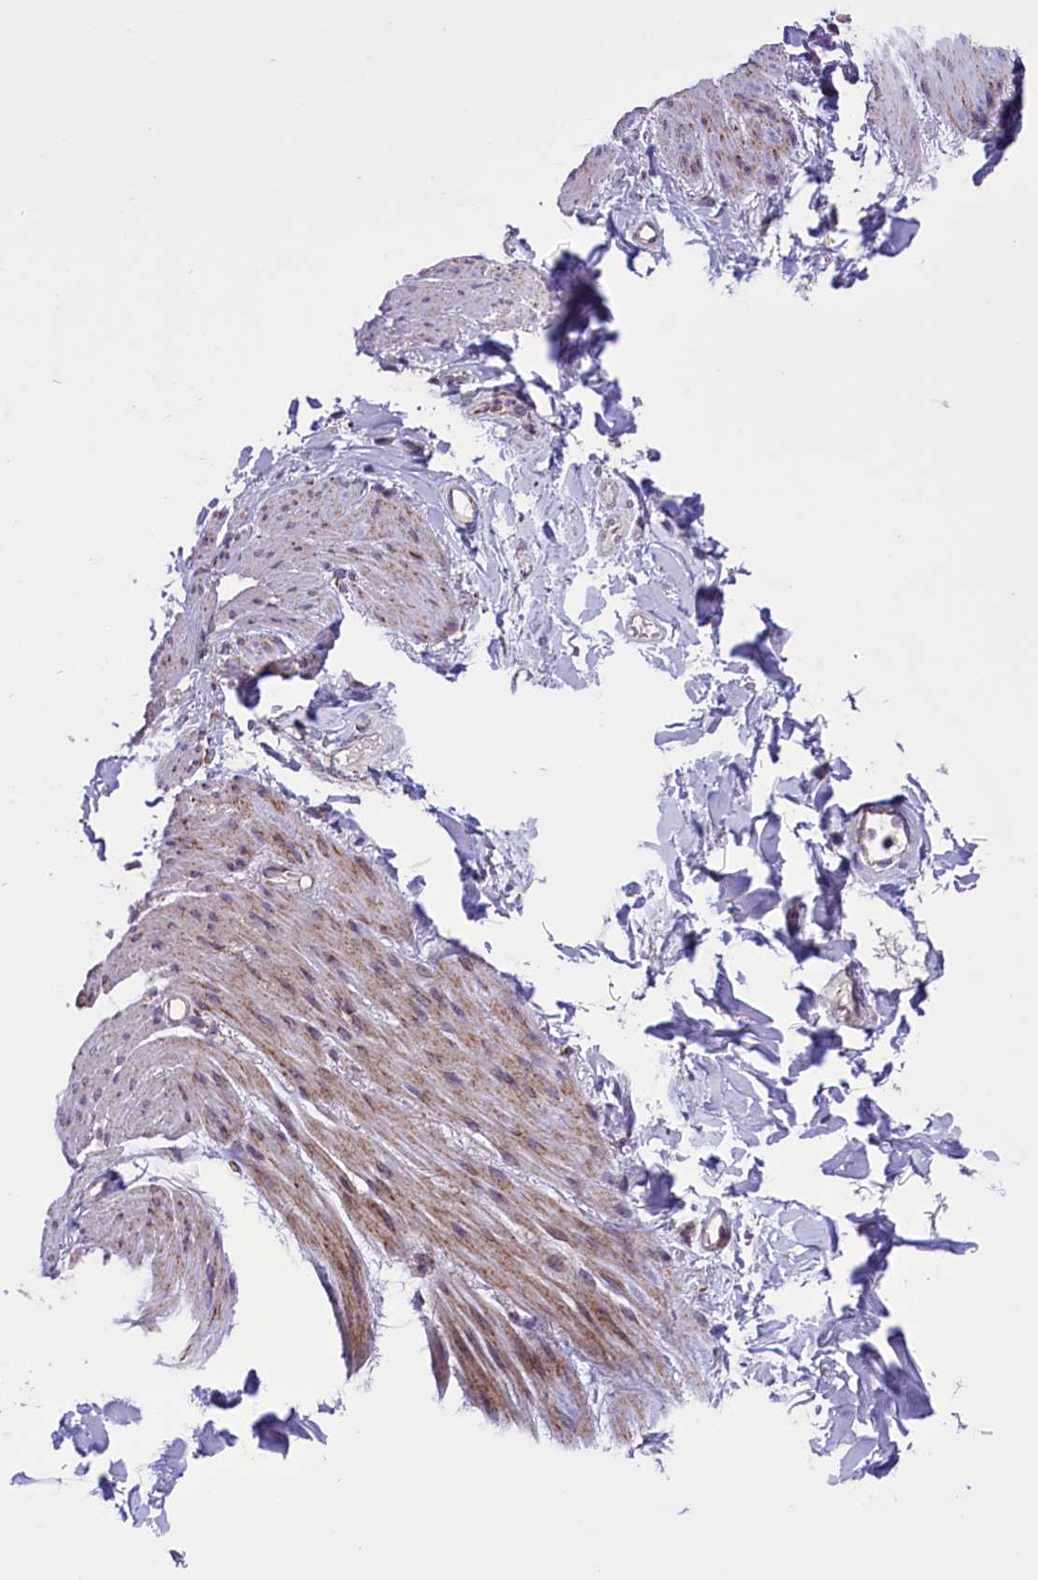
{"staining": {"intensity": "moderate", "quantity": "<25%", "location": "cytoplasmic/membranous"}, "tissue": "adipose tissue", "cell_type": "Adipocytes", "image_type": "normal", "snomed": [{"axis": "morphology", "description": "Normal tissue, NOS"}, {"axis": "topography", "description": "Colon"}, {"axis": "topography", "description": "Peripheral nerve tissue"}], "caption": "This image displays benign adipose tissue stained with immunohistochemistry to label a protein in brown. The cytoplasmic/membranous of adipocytes show moderate positivity for the protein. Nuclei are counter-stained blue.", "gene": "NDUFS5", "patient": {"sex": "female", "age": 61}}